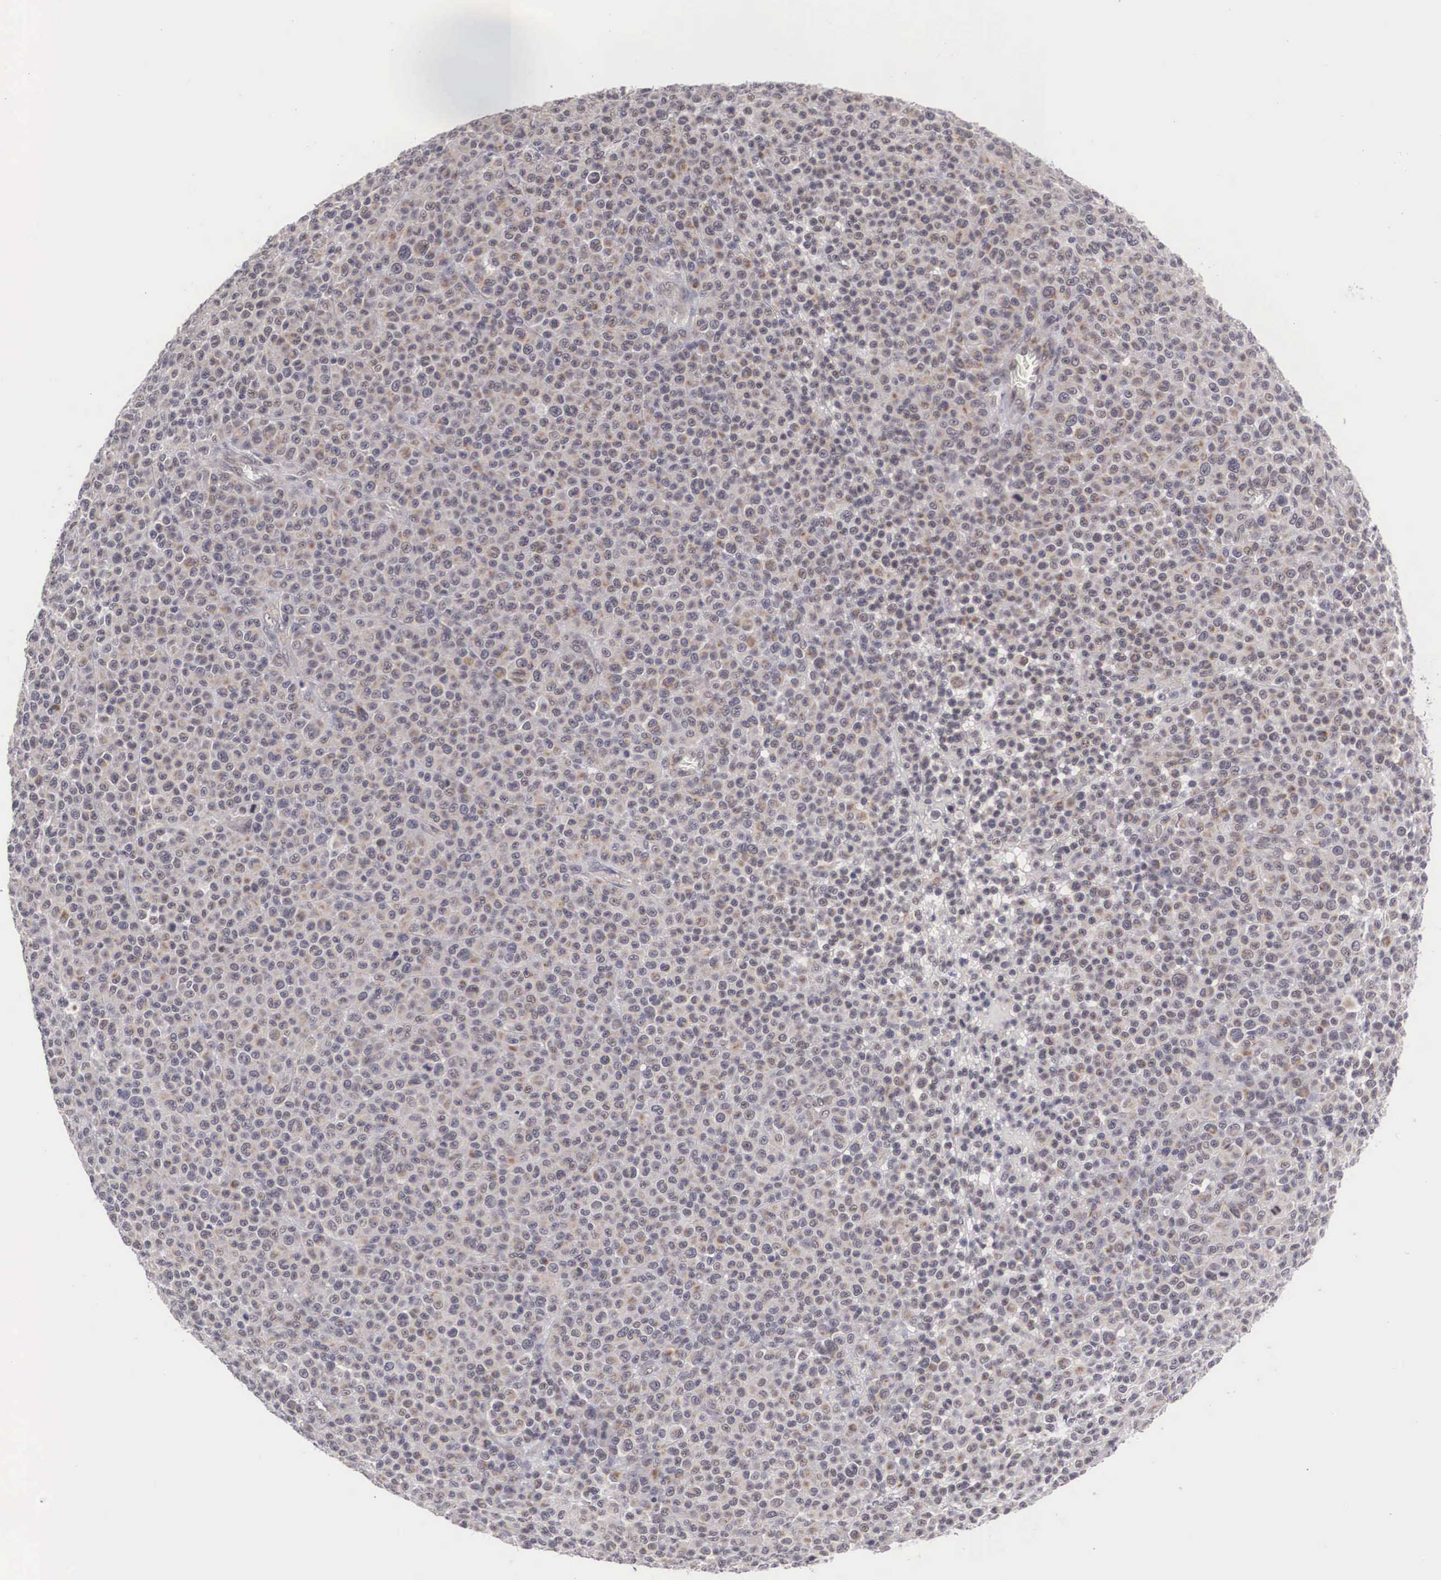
{"staining": {"intensity": "weak", "quantity": "<25%", "location": "nuclear"}, "tissue": "melanoma", "cell_type": "Tumor cells", "image_type": "cancer", "snomed": [{"axis": "morphology", "description": "Malignant melanoma, Metastatic site"}, {"axis": "topography", "description": "Skin"}], "caption": "Immunohistochemistry histopathology image of neoplastic tissue: human melanoma stained with DAB reveals no significant protein staining in tumor cells.", "gene": "MORC2", "patient": {"sex": "male", "age": 32}}